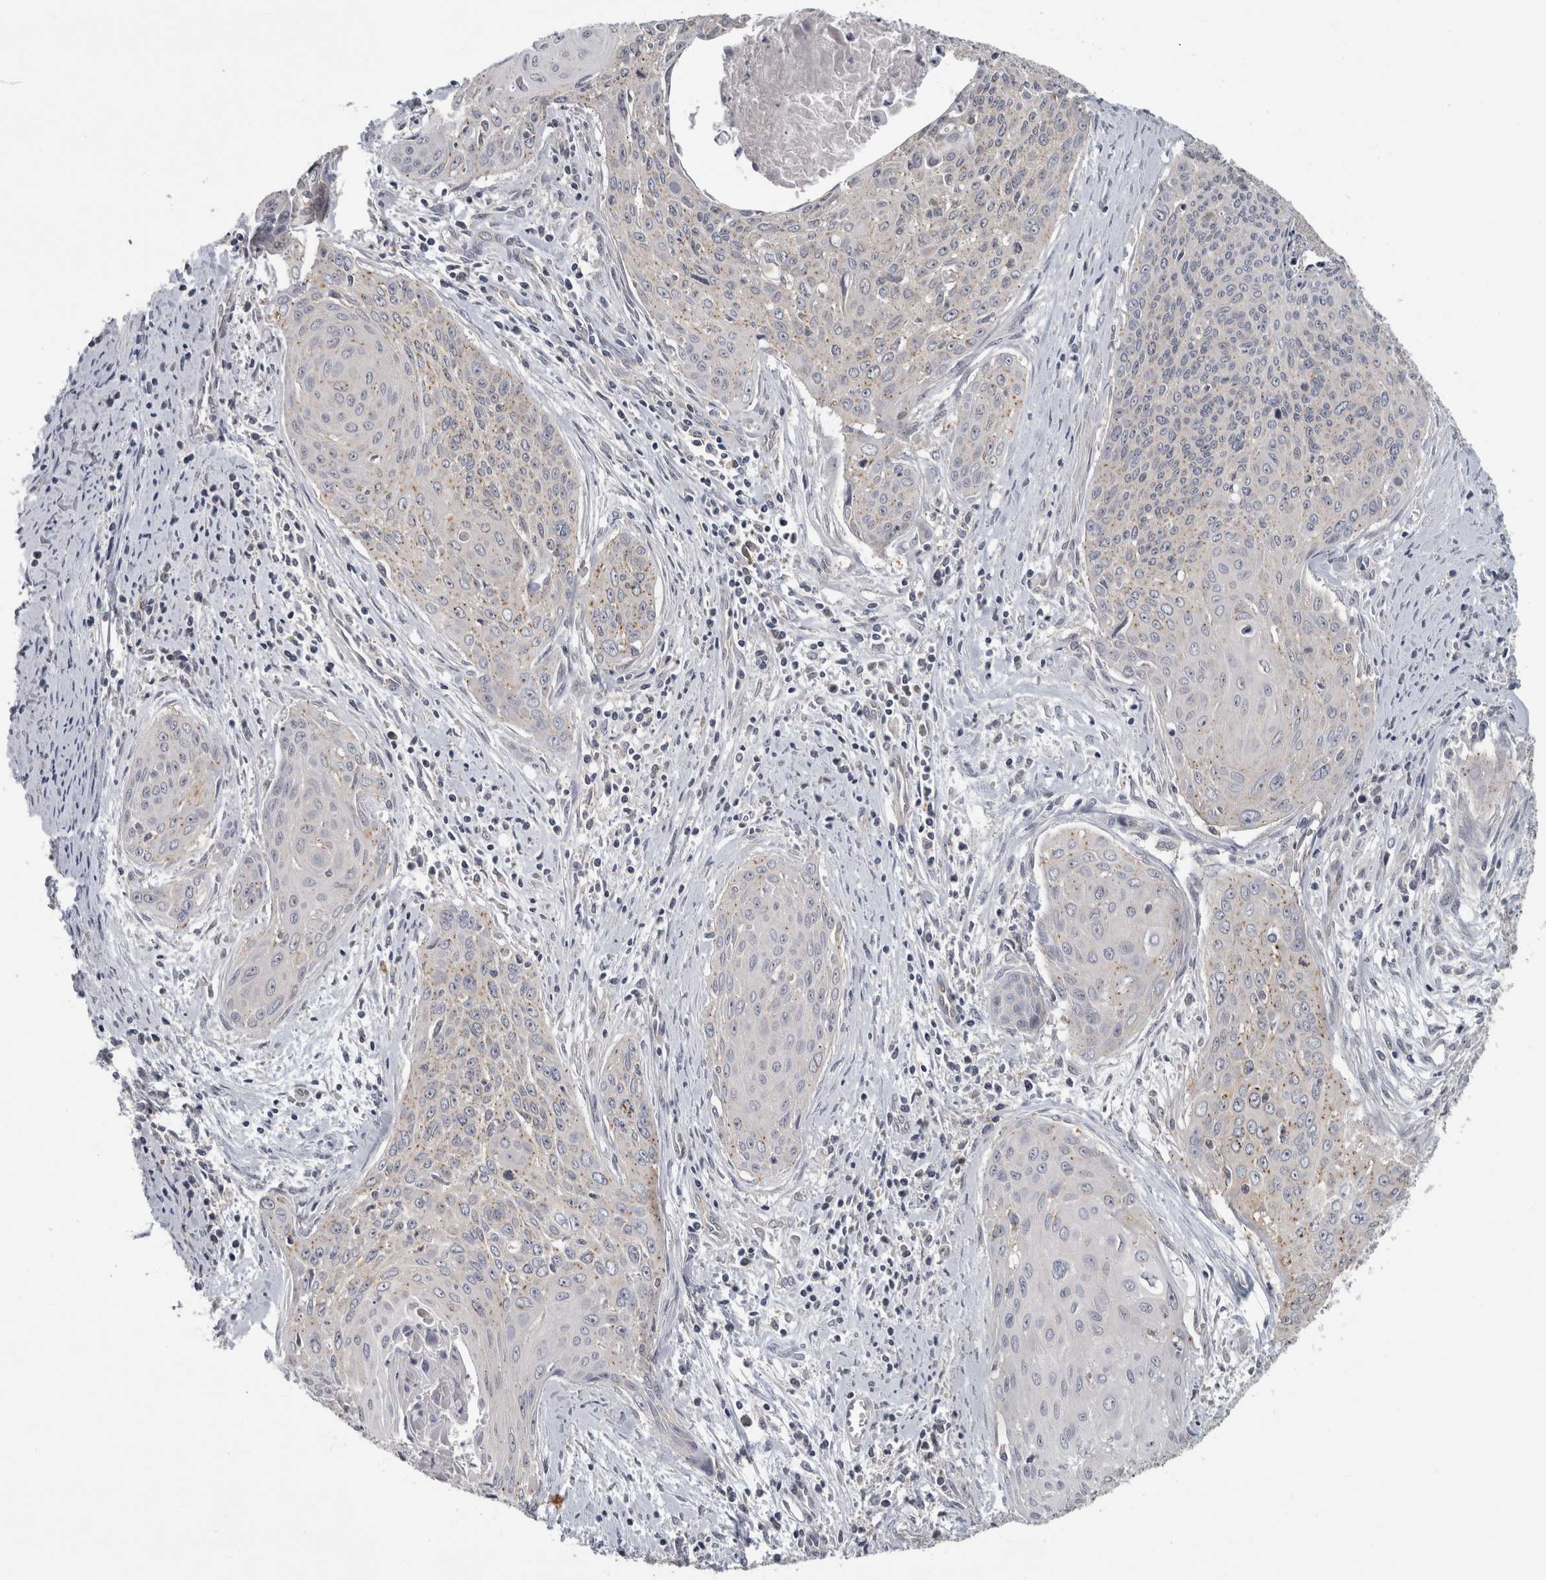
{"staining": {"intensity": "moderate", "quantity": "<25%", "location": "cytoplasmic/membranous"}, "tissue": "cervical cancer", "cell_type": "Tumor cells", "image_type": "cancer", "snomed": [{"axis": "morphology", "description": "Squamous cell carcinoma, NOS"}, {"axis": "topography", "description": "Cervix"}], "caption": "Tumor cells show moderate cytoplasmic/membranous positivity in about <25% of cells in squamous cell carcinoma (cervical).", "gene": "RBM28", "patient": {"sex": "female", "age": 55}}